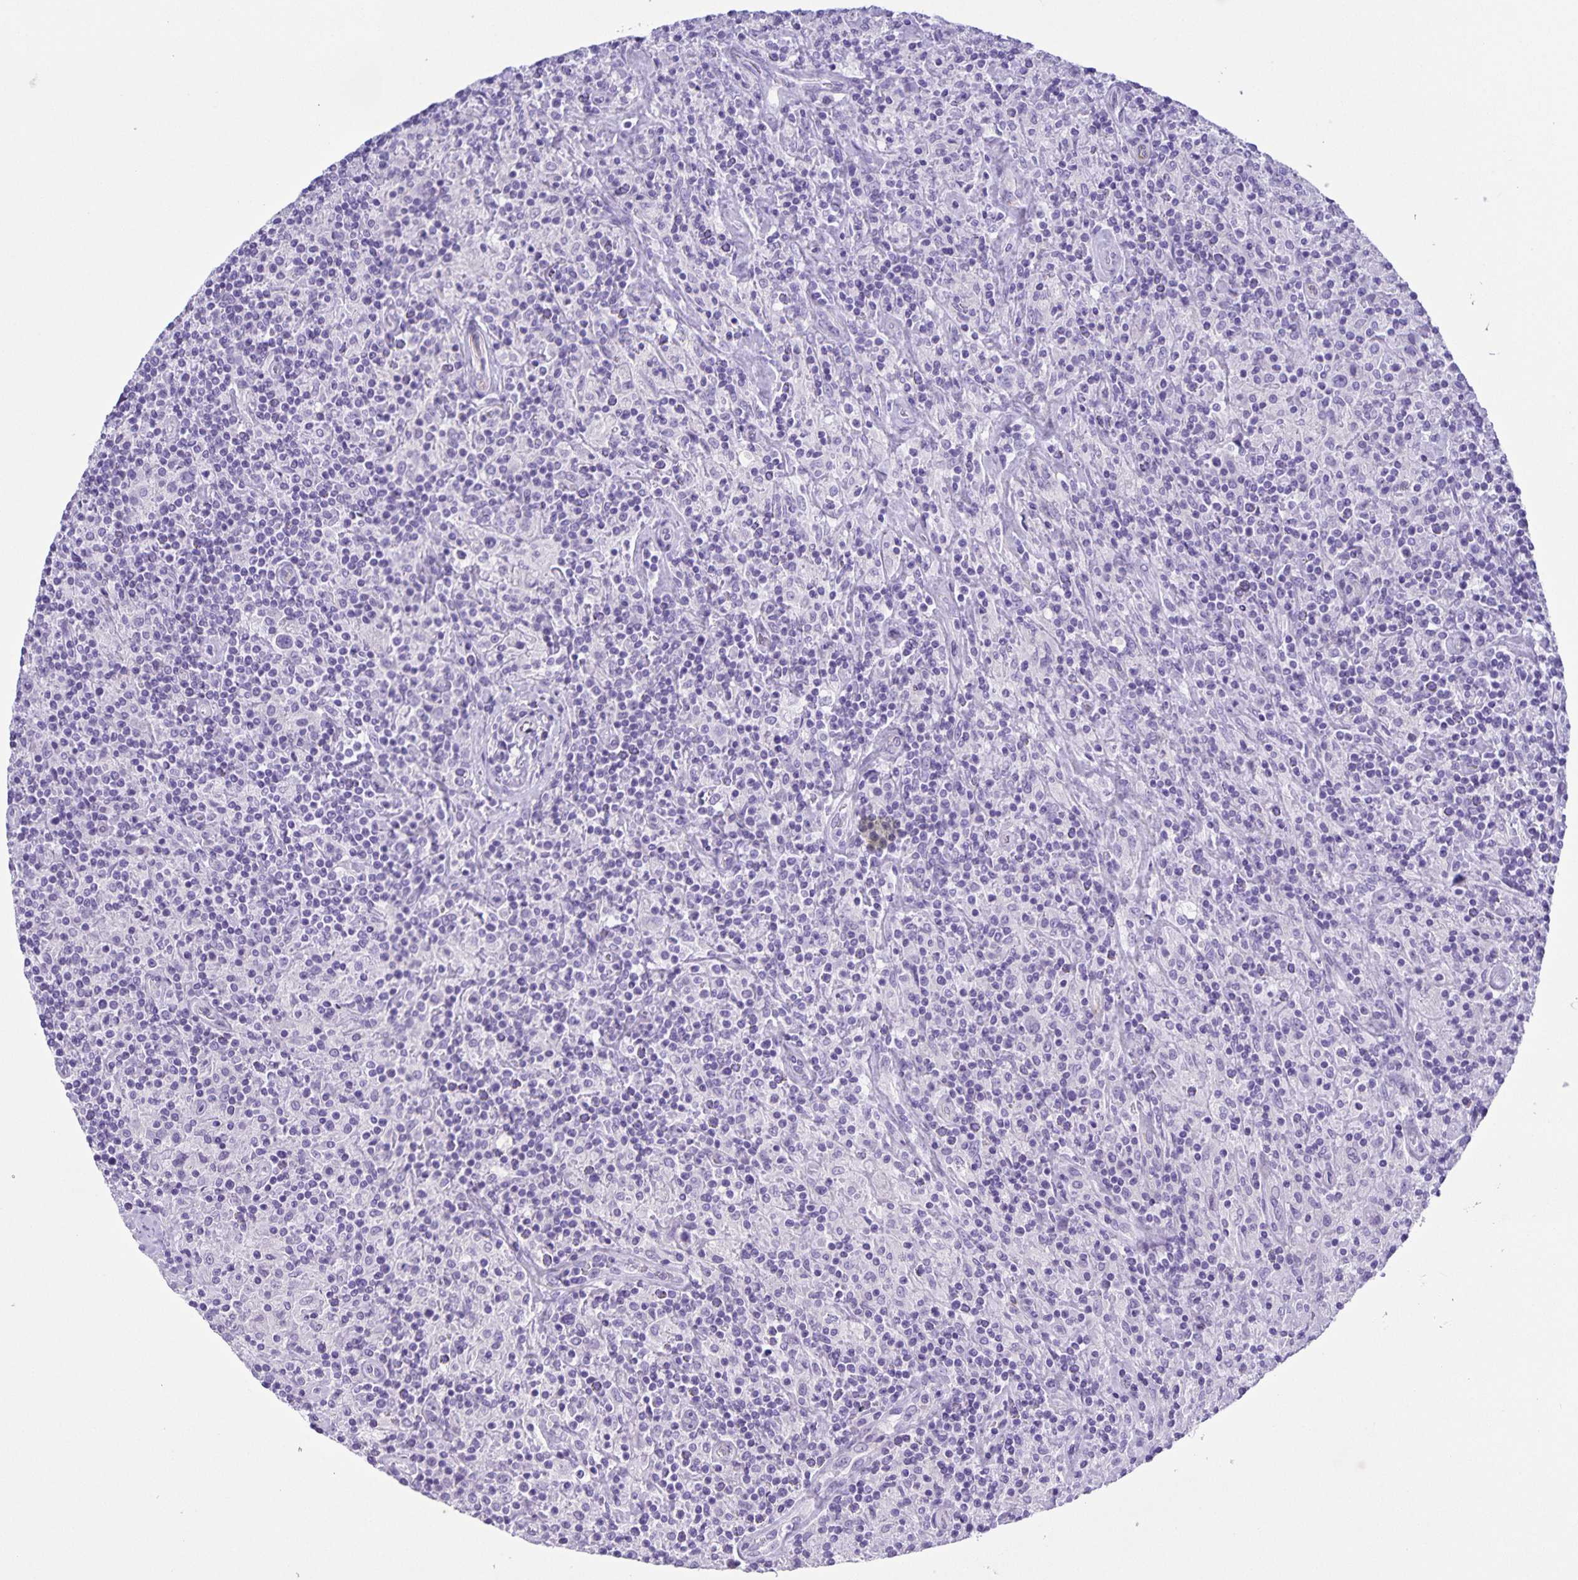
{"staining": {"intensity": "negative", "quantity": "none", "location": "none"}, "tissue": "lymphoma", "cell_type": "Tumor cells", "image_type": "cancer", "snomed": [{"axis": "morphology", "description": "Hodgkin's disease, NOS"}, {"axis": "topography", "description": "Lymph node"}], "caption": "Tumor cells are negative for protein expression in human Hodgkin's disease.", "gene": "UBQLN3", "patient": {"sex": "male", "age": 70}}